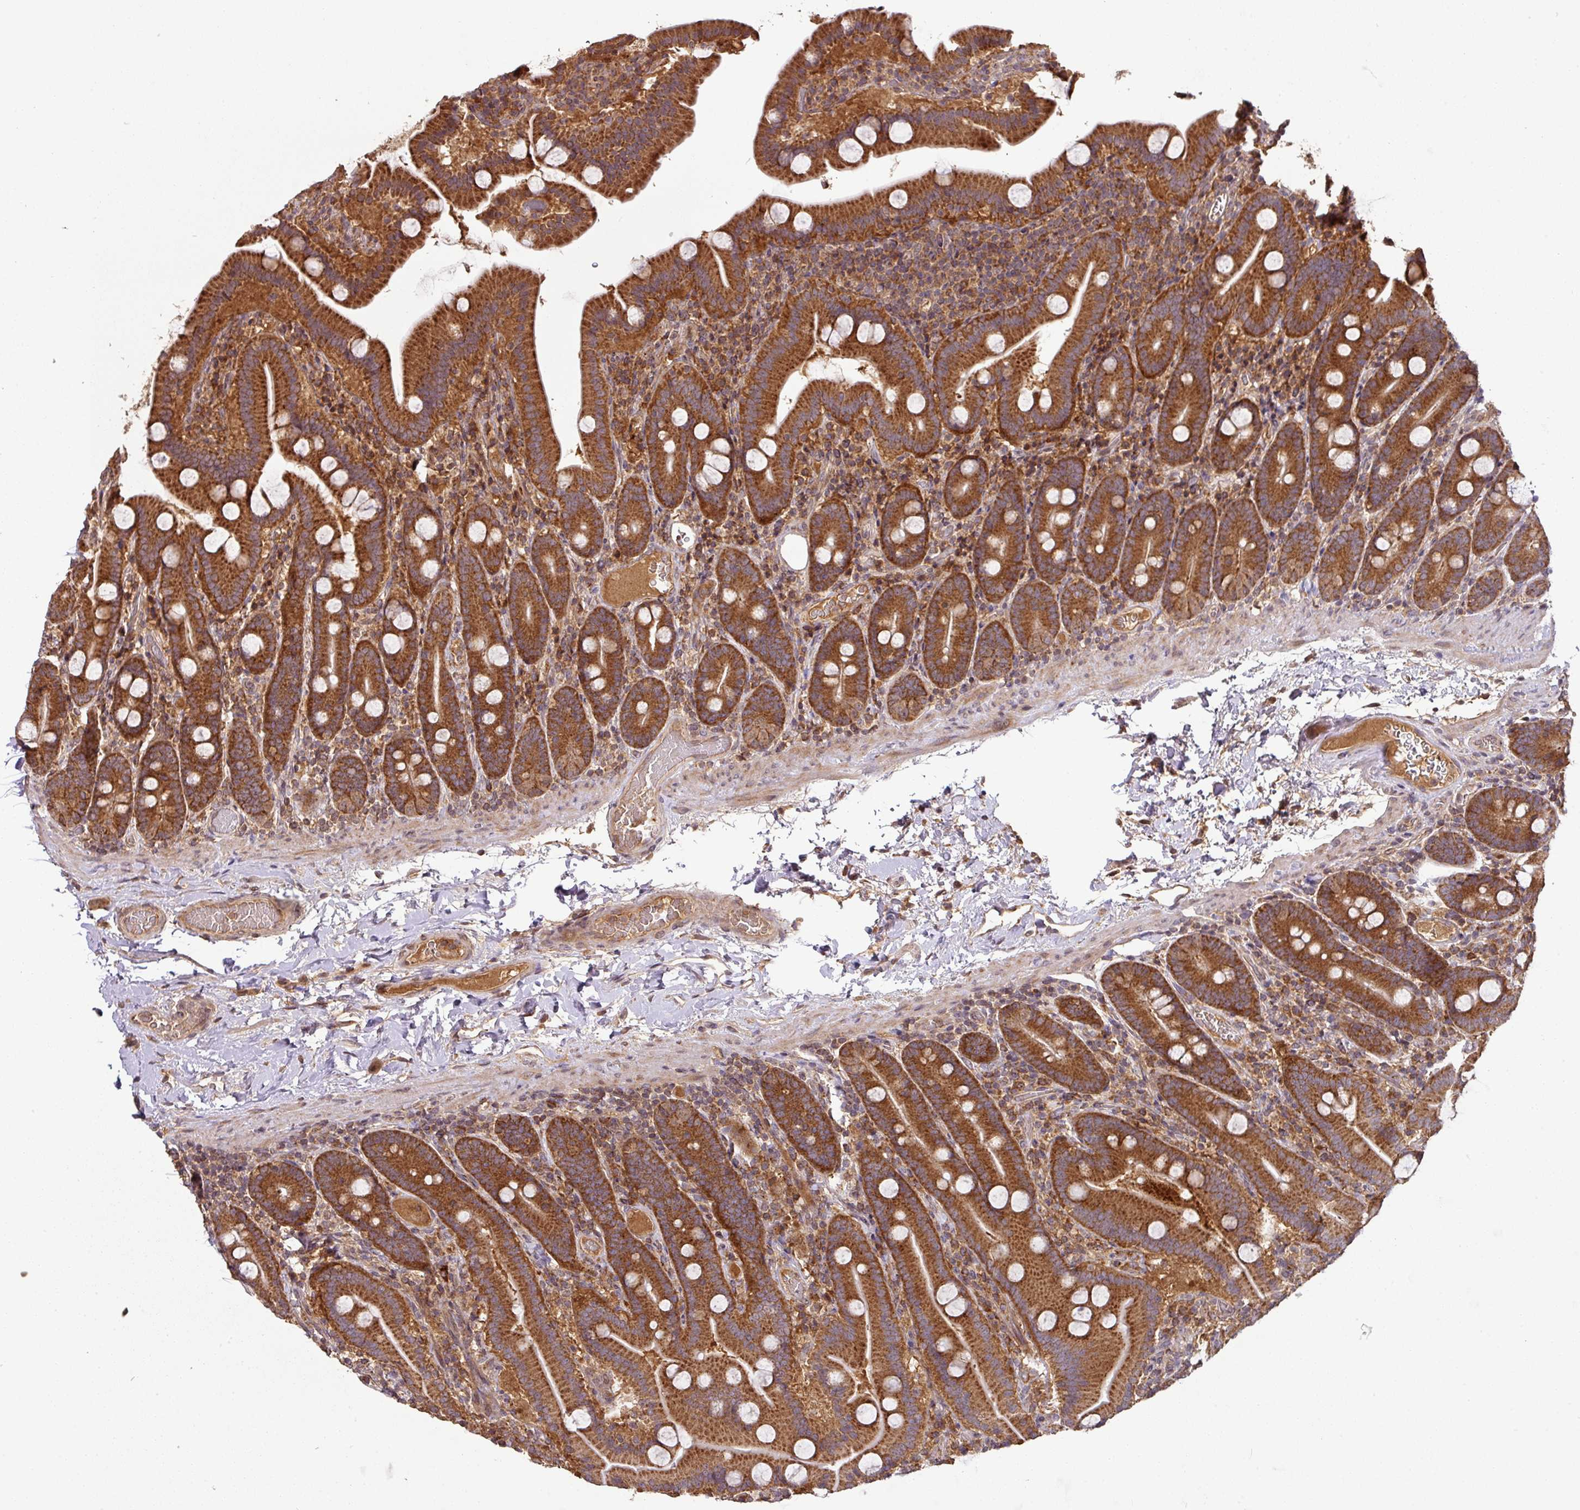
{"staining": {"intensity": "strong", "quantity": ">75%", "location": "cytoplasmic/membranous"}, "tissue": "duodenum", "cell_type": "Glandular cells", "image_type": "normal", "snomed": [{"axis": "morphology", "description": "Normal tissue, NOS"}, {"axis": "topography", "description": "Duodenum"}], "caption": "Benign duodenum was stained to show a protein in brown. There is high levels of strong cytoplasmic/membranous expression in approximately >75% of glandular cells. The staining was performed using DAB to visualize the protein expression in brown, while the nuclei were stained in blue with hematoxylin (Magnification: 20x).", "gene": "MRRF", "patient": {"sex": "male", "age": 55}}